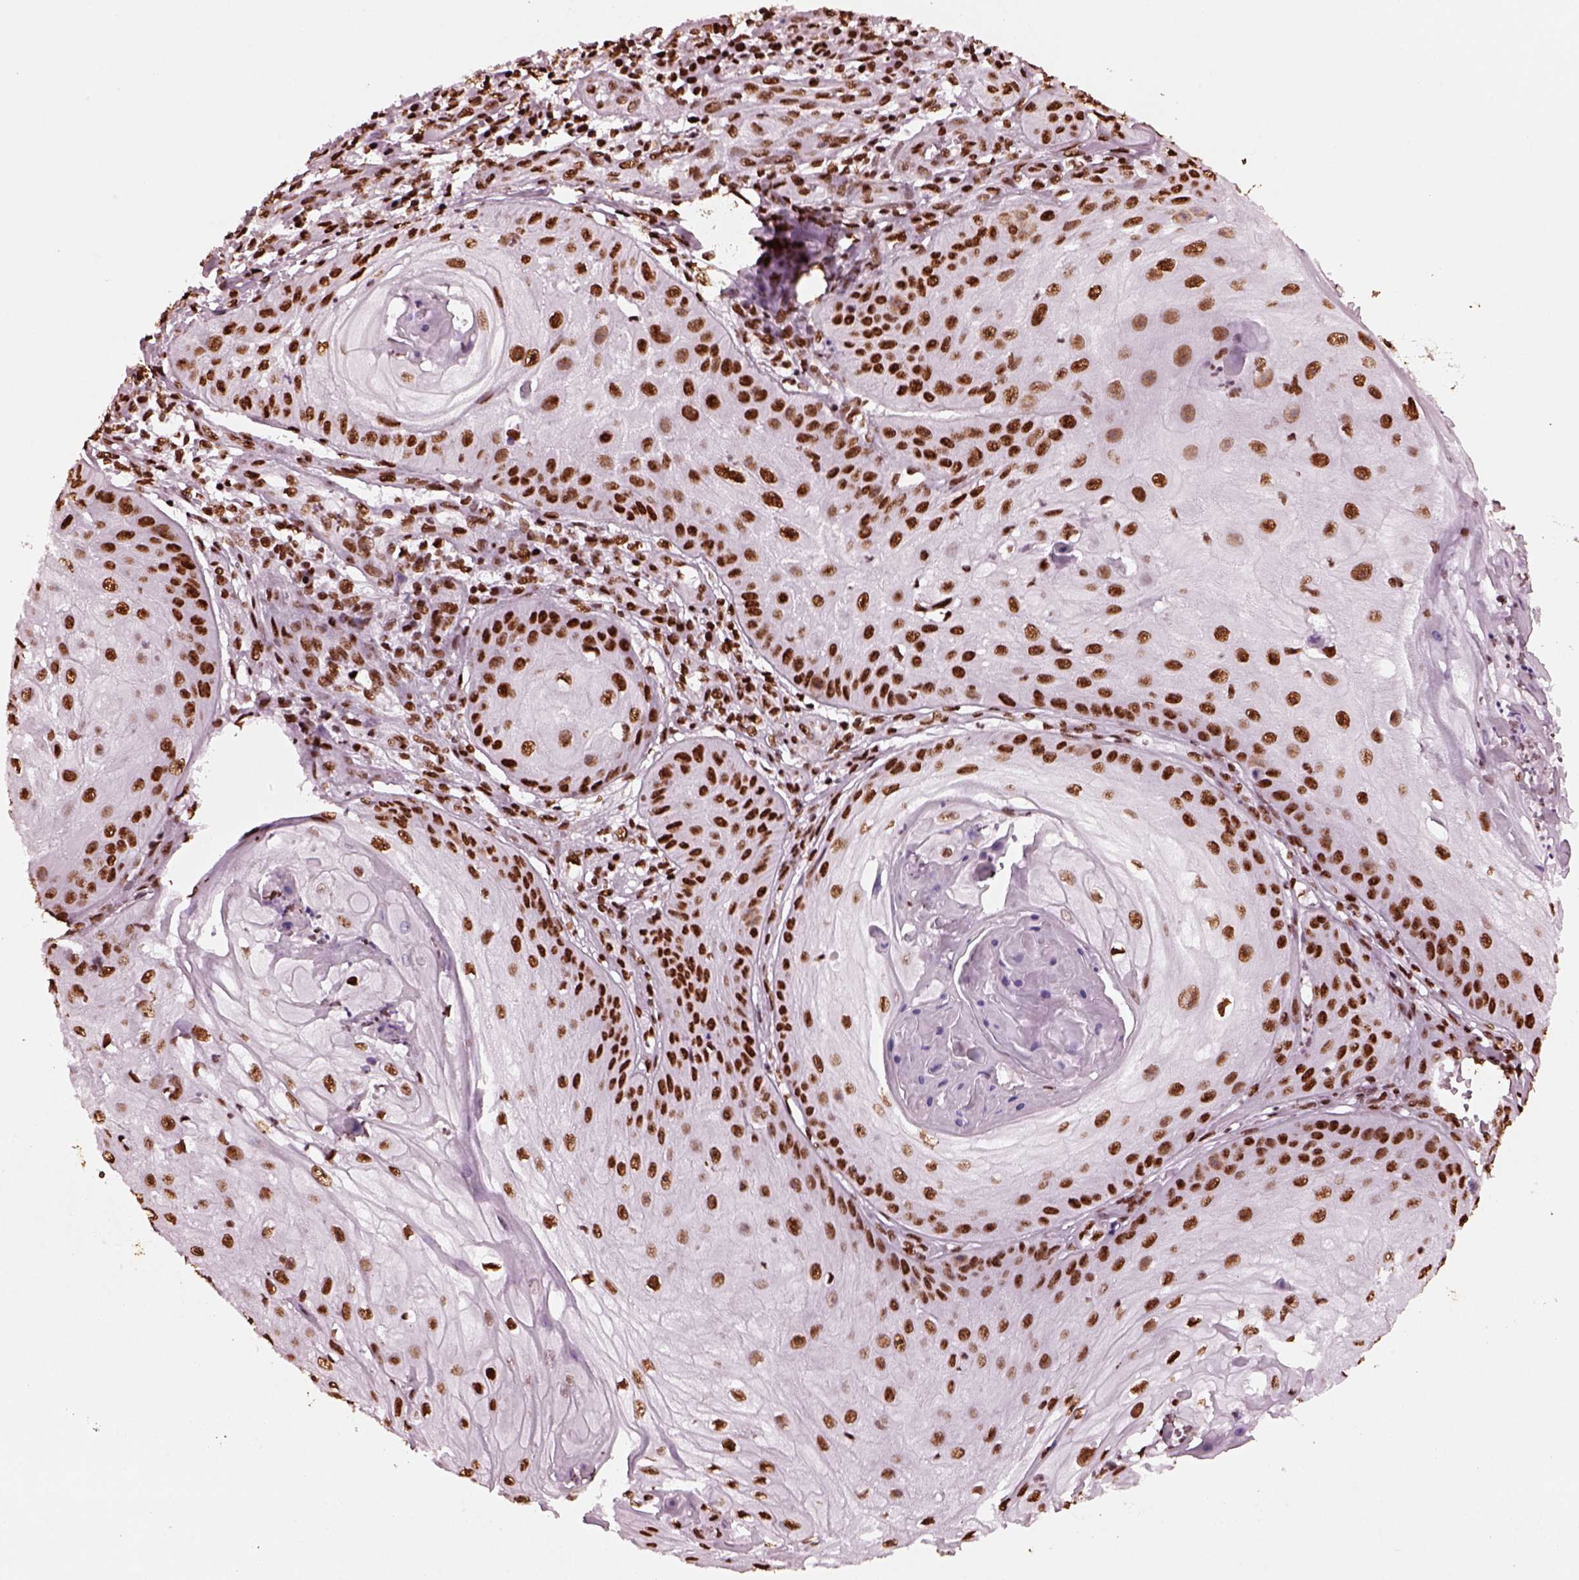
{"staining": {"intensity": "strong", "quantity": ">75%", "location": "nuclear"}, "tissue": "skin cancer", "cell_type": "Tumor cells", "image_type": "cancer", "snomed": [{"axis": "morphology", "description": "Squamous cell carcinoma, NOS"}, {"axis": "topography", "description": "Skin"}], "caption": "The image demonstrates a brown stain indicating the presence of a protein in the nuclear of tumor cells in skin cancer (squamous cell carcinoma).", "gene": "CBFA2T3", "patient": {"sex": "male", "age": 70}}